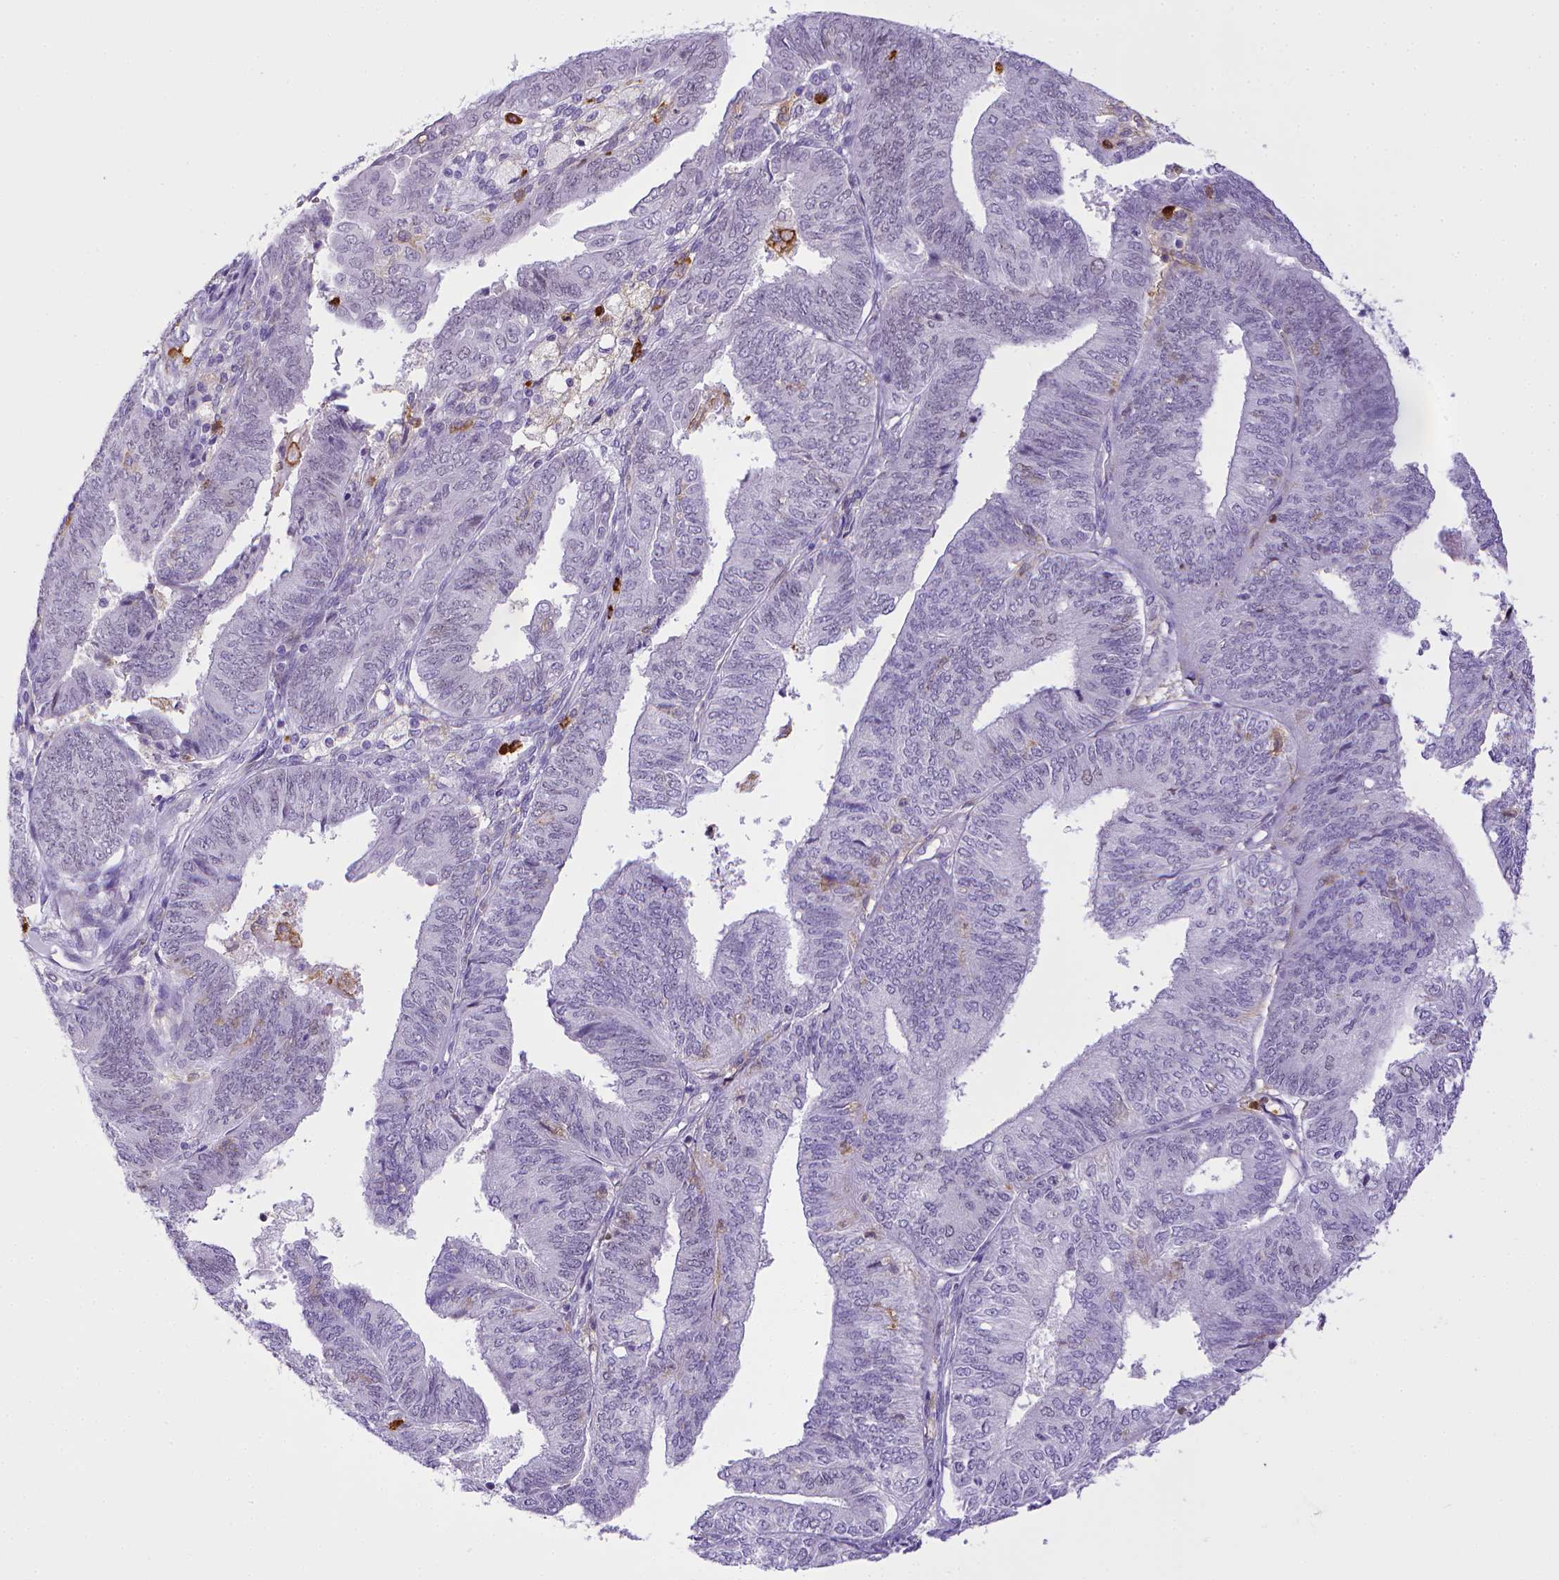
{"staining": {"intensity": "negative", "quantity": "none", "location": "none"}, "tissue": "endometrial cancer", "cell_type": "Tumor cells", "image_type": "cancer", "snomed": [{"axis": "morphology", "description": "Adenocarcinoma, NOS"}, {"axis": "topography", "description": "Endometrium"}], "caption": "The histopathology image exhibits no staining of tumor cells in endometrial adenocarcinoma.", "gene": "ITGAM", "patient": {"sex": "female", "age": 58}}